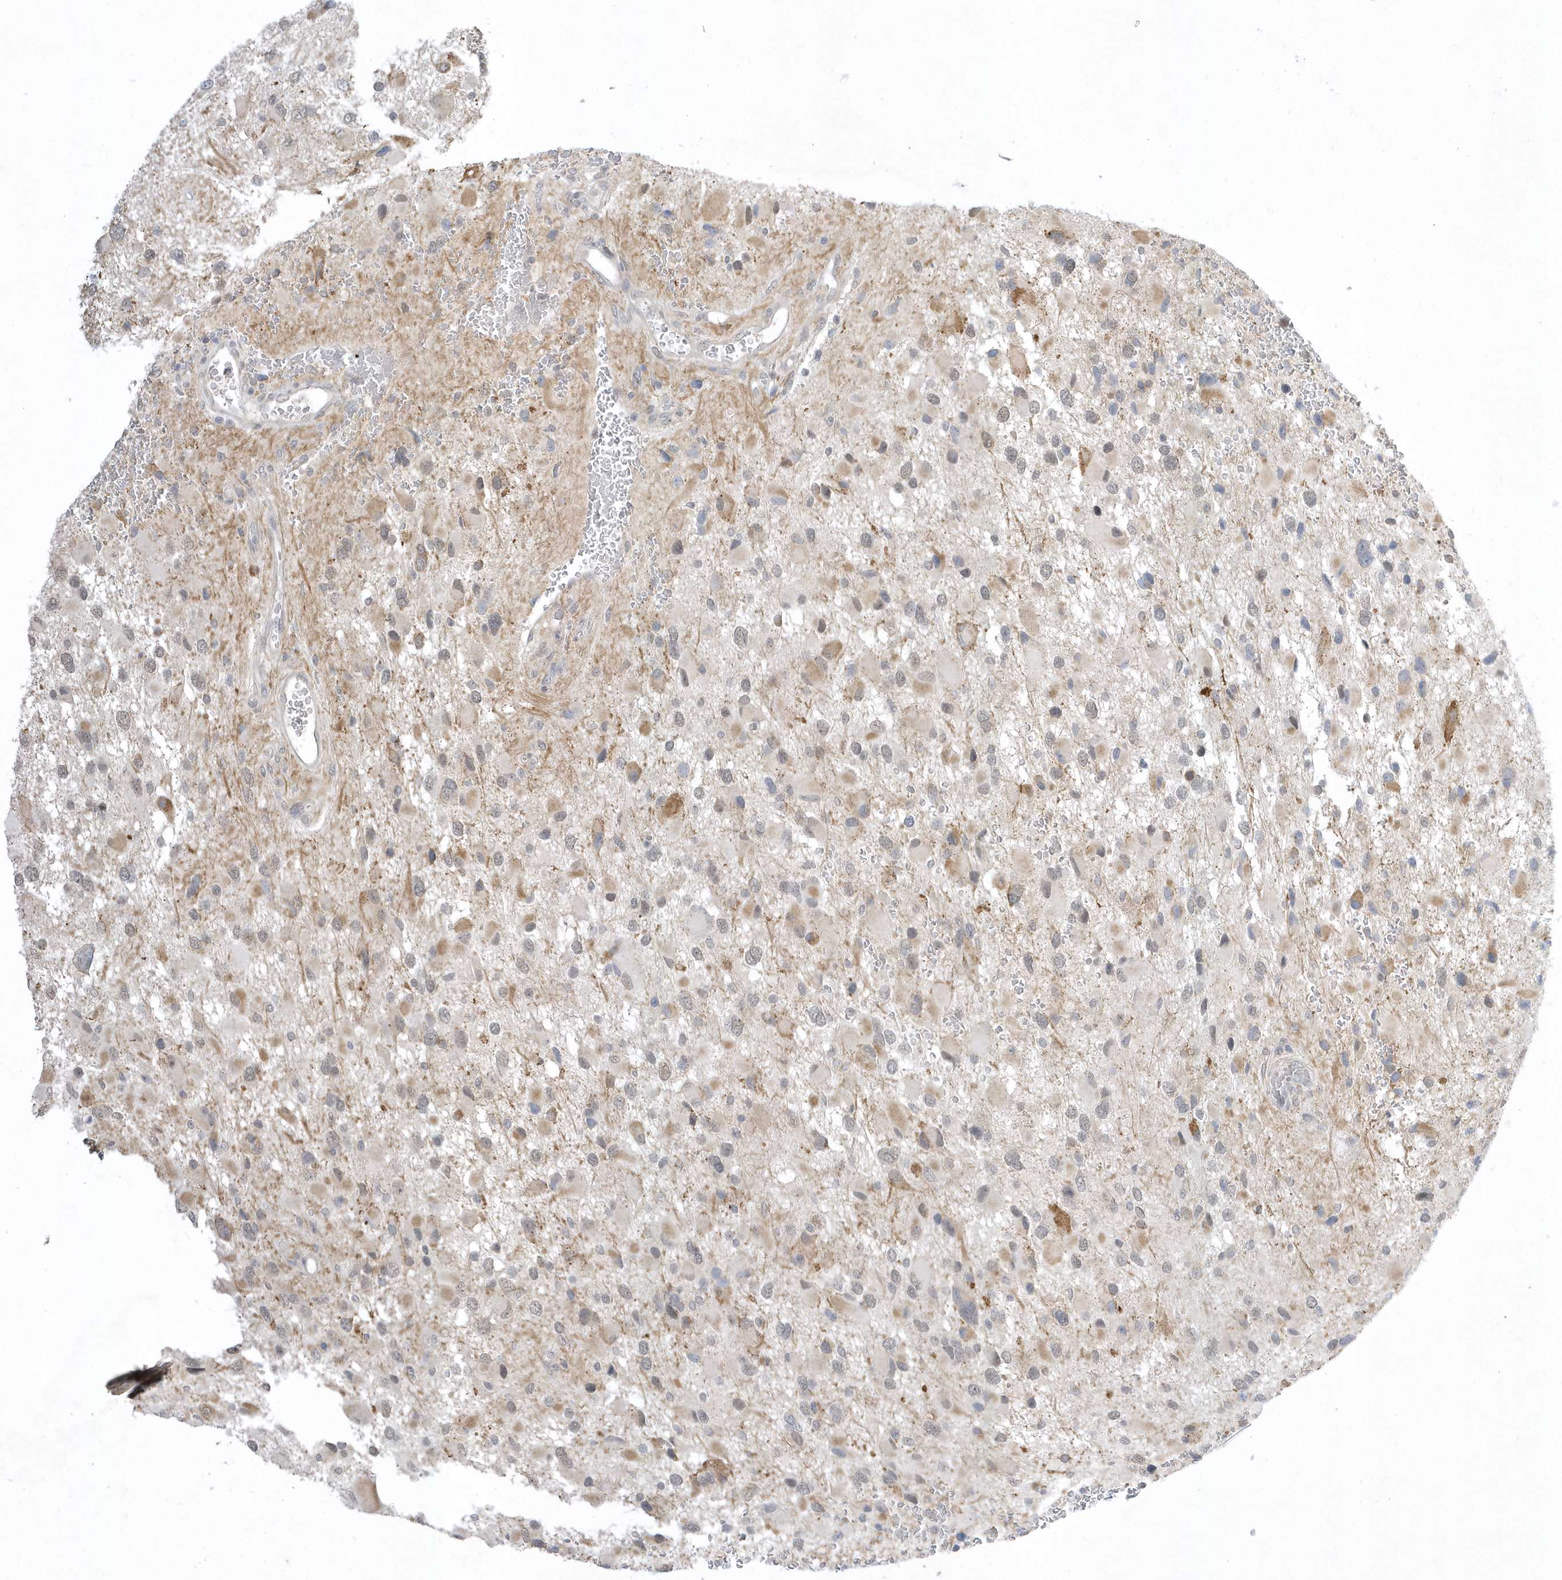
{"staining": {"intensity": "weak", "quantity": "<25%", "location": "cytoplasmic/membranous,nuclear"}, "tissue": "glioma", "cell_type": "Tumor cells", "image_type": "cancer", "snomed": [{"axis": "morphology", "description": "Glioma, malignant, High grade"}, {"axis": "topography", "description": "Brain"}], "caption": "DAB (3,3'-diaminobenzidine) immunohistochemical staining of human glioma displays no significant staining in tumor cells. (DAB IHC visualized using brightfield microscopy, high magnification).", "gene": "ZC3H12D", "patient": {"sex": "male", "age": 53}}